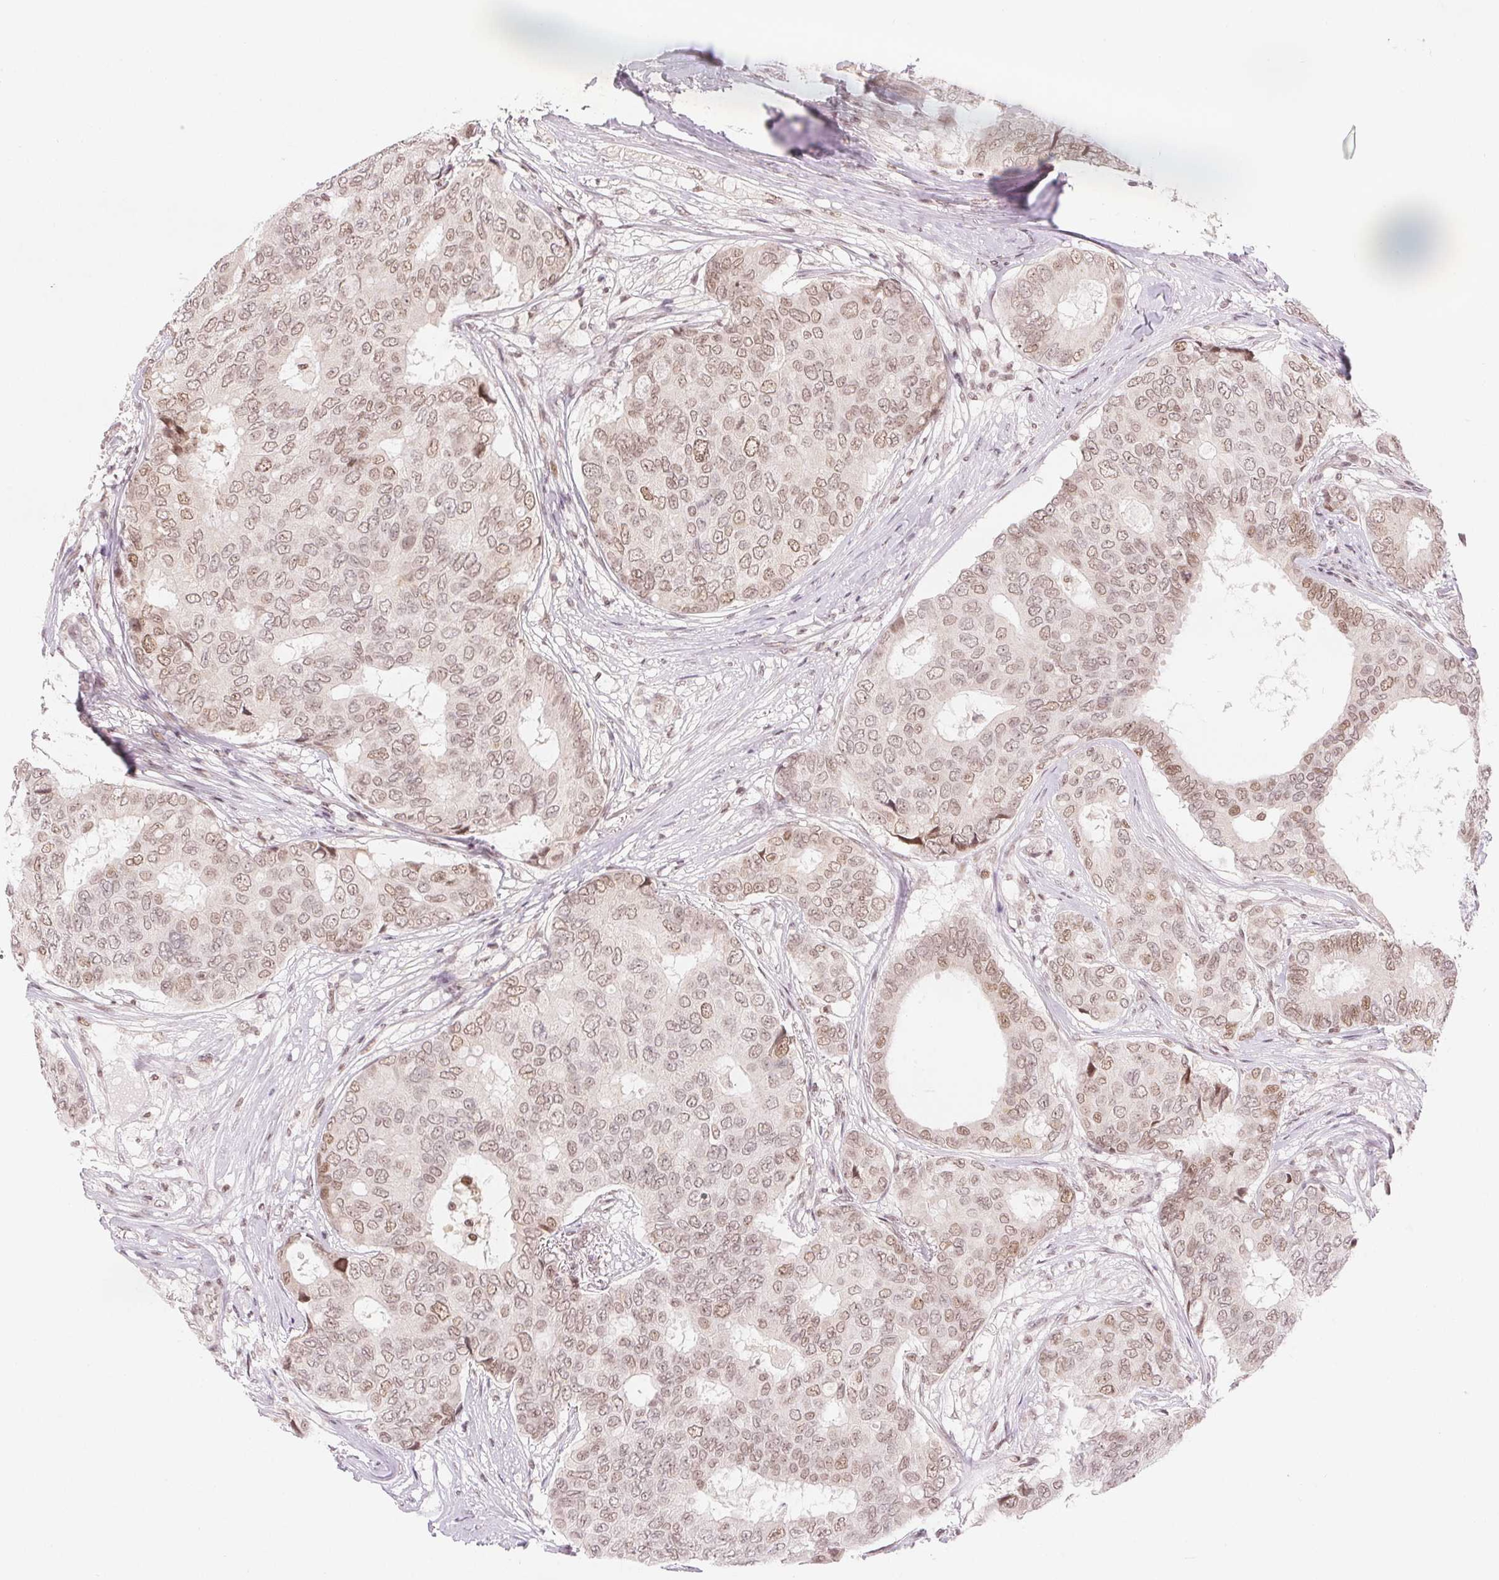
{"staining": {"intensity": "weak", "quantity": ">75%", "location": "nuclear"}, "tissue": "breast cancer", "cell_type": "Tumor cells", "image_type": "cancer", "snomed": [{"axis": "morphology", "description": "Duct carcinoma"}, {"axis": "topography", "description": "Breast"}], "caption": "Immunohistochemical staining of breast cancer (intraductal carcinoma) demonstrates low levels of weak nuclear protein expression in approximately >75% of tumor cells.", "gene": "DEK", "patient": {"sex": "female", "age": 75}}